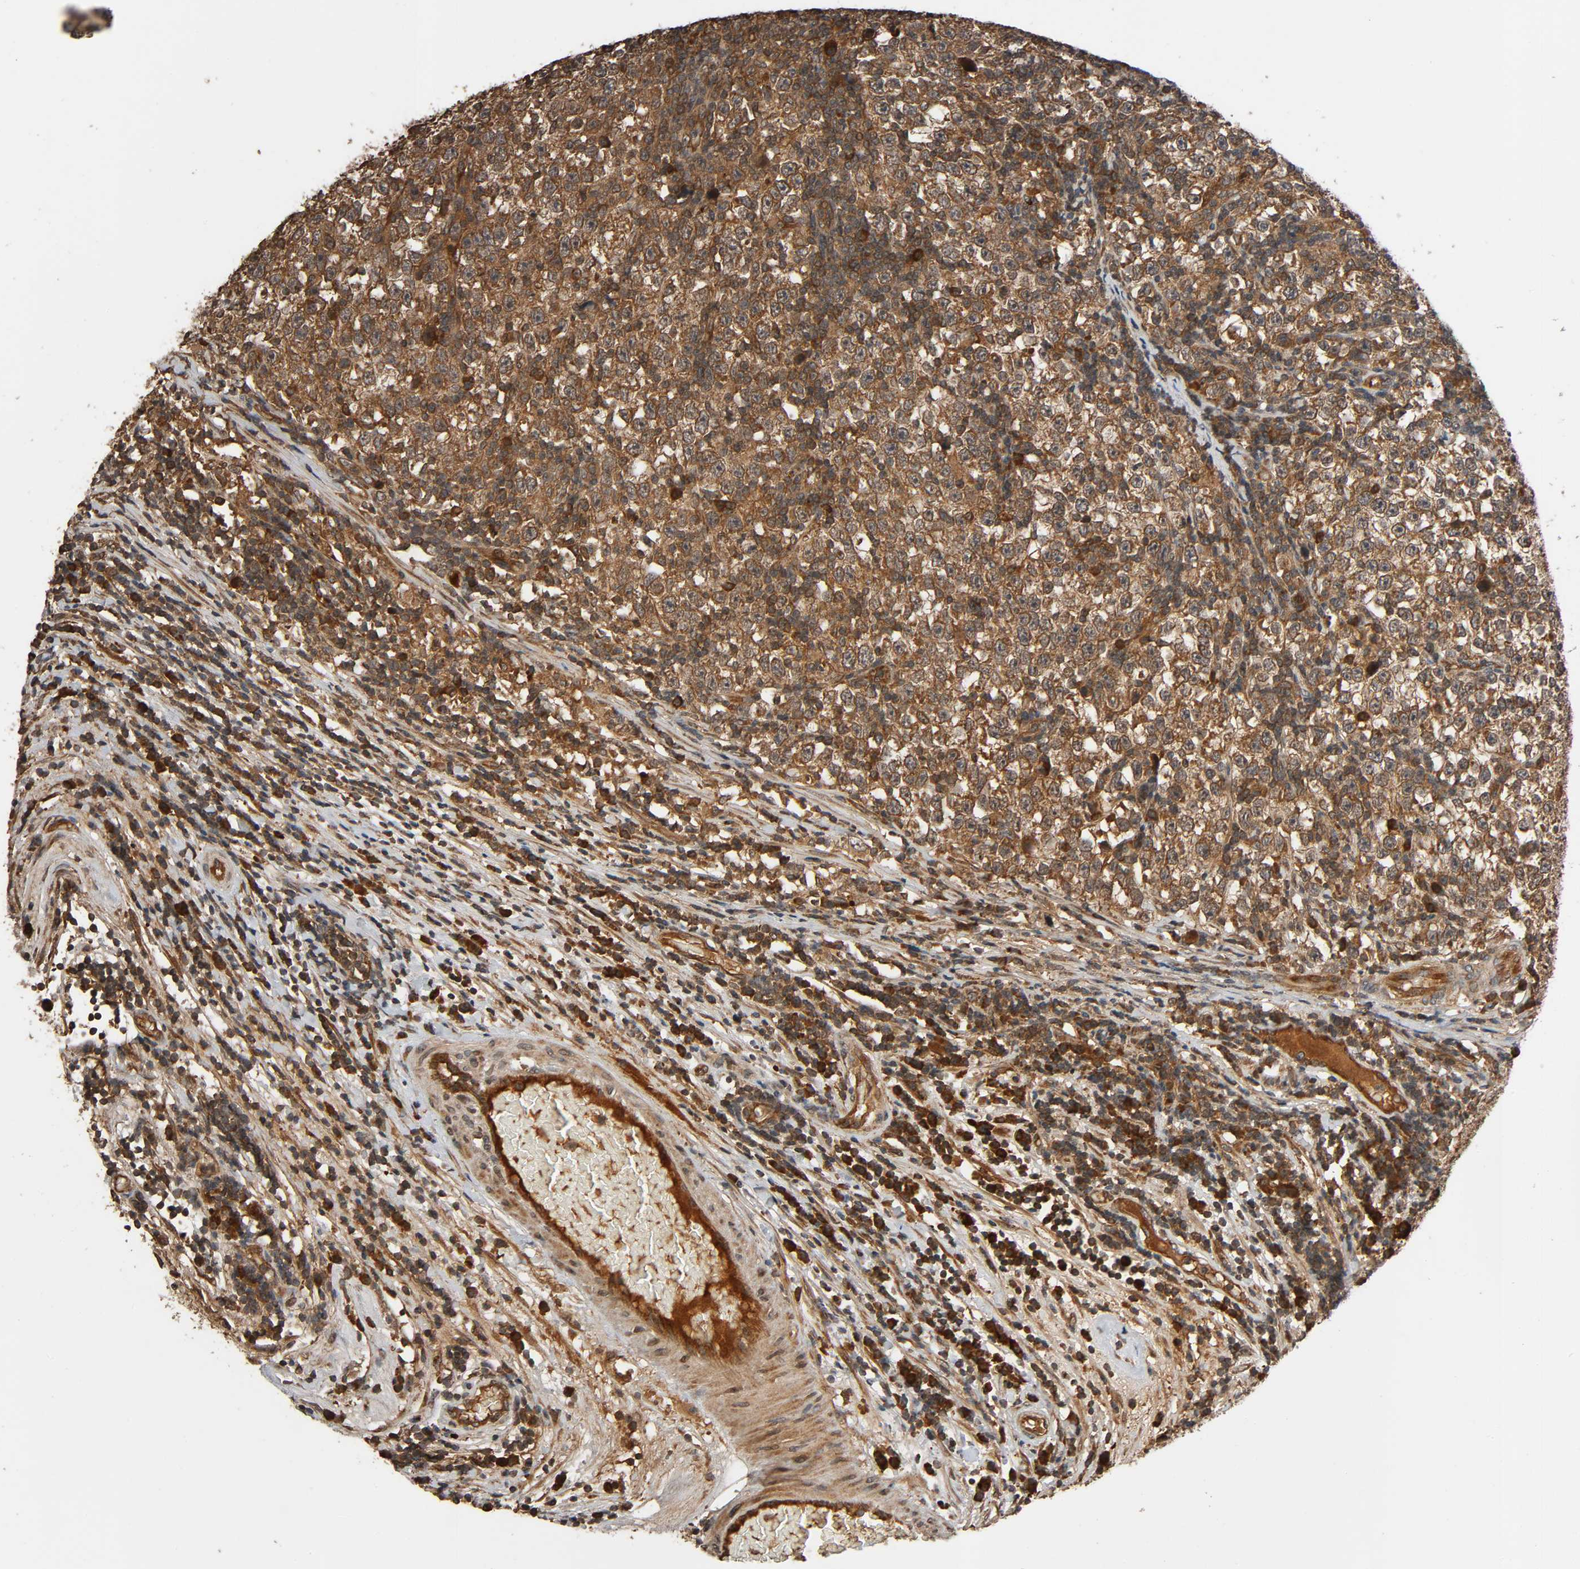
{"staining": {"intensity": "moderate", "quantity": ">75%", "location": "cytoplasmic/membranous"}, "tissue": "testis cancer", "cell_type": "Tumor cells", "image_type": "cancer", "snomed": [{"axis": "morphology", "description": "Seminoma, NOS"}, {"axis": "topography", "description": "Testis"}], "caption": "IHC micrograph of seminoma (testis) stained for a protein (brown), which reveals medium levels of moderate cytoplasmic/membranous positivity in approximately >75% of tumor cells.", "gene": "MAP3K8", "patient": {"sex": "male", "age": 43}}